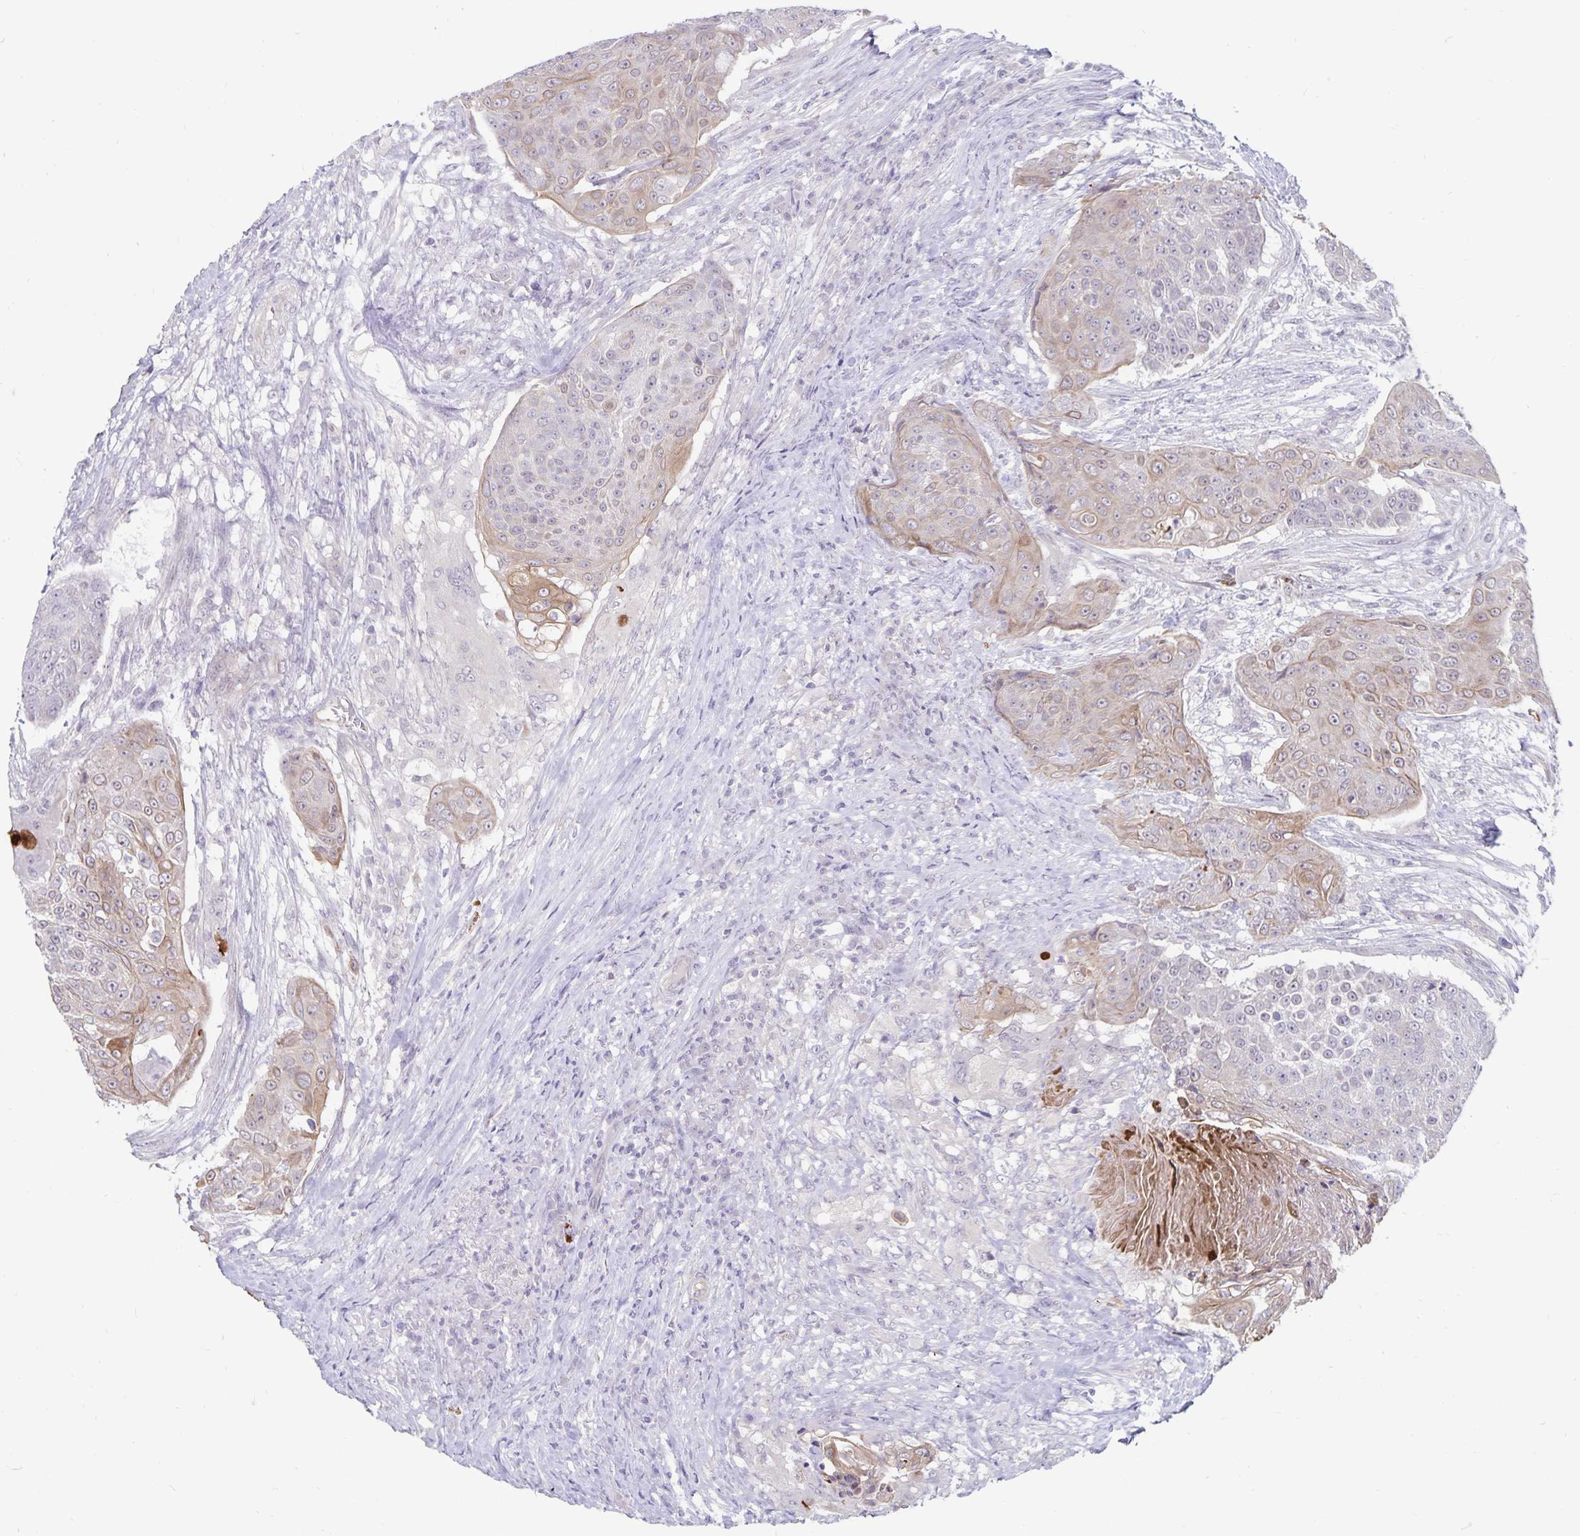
{"staining": {"intensity": "moderate", "quantity": "<25%", "location": "cytoplasmic/membranous"}, "tissue": "urothelial cancer", "cell_type": "Tumor cells", "image_type": "cancer", "snomed": [{"axis": "morphology", "description": "Urothelial carcinoma, High grade"}, {"axis": "topography", "description": "Urinary bladder"}], "caption": "An IHC image of neoplastic tissue is shown. Protein staining in brown highlights moderate cytoplasmic/membranous positivity in urothelial cancer within tumor cells. The protein is stained brown, and the nuclei are stained in blue (DAB IHC with brightfield microscopy, high magnification).", "gene": "CDKN2B", "patient": {"sex": "female", "age": 63}}